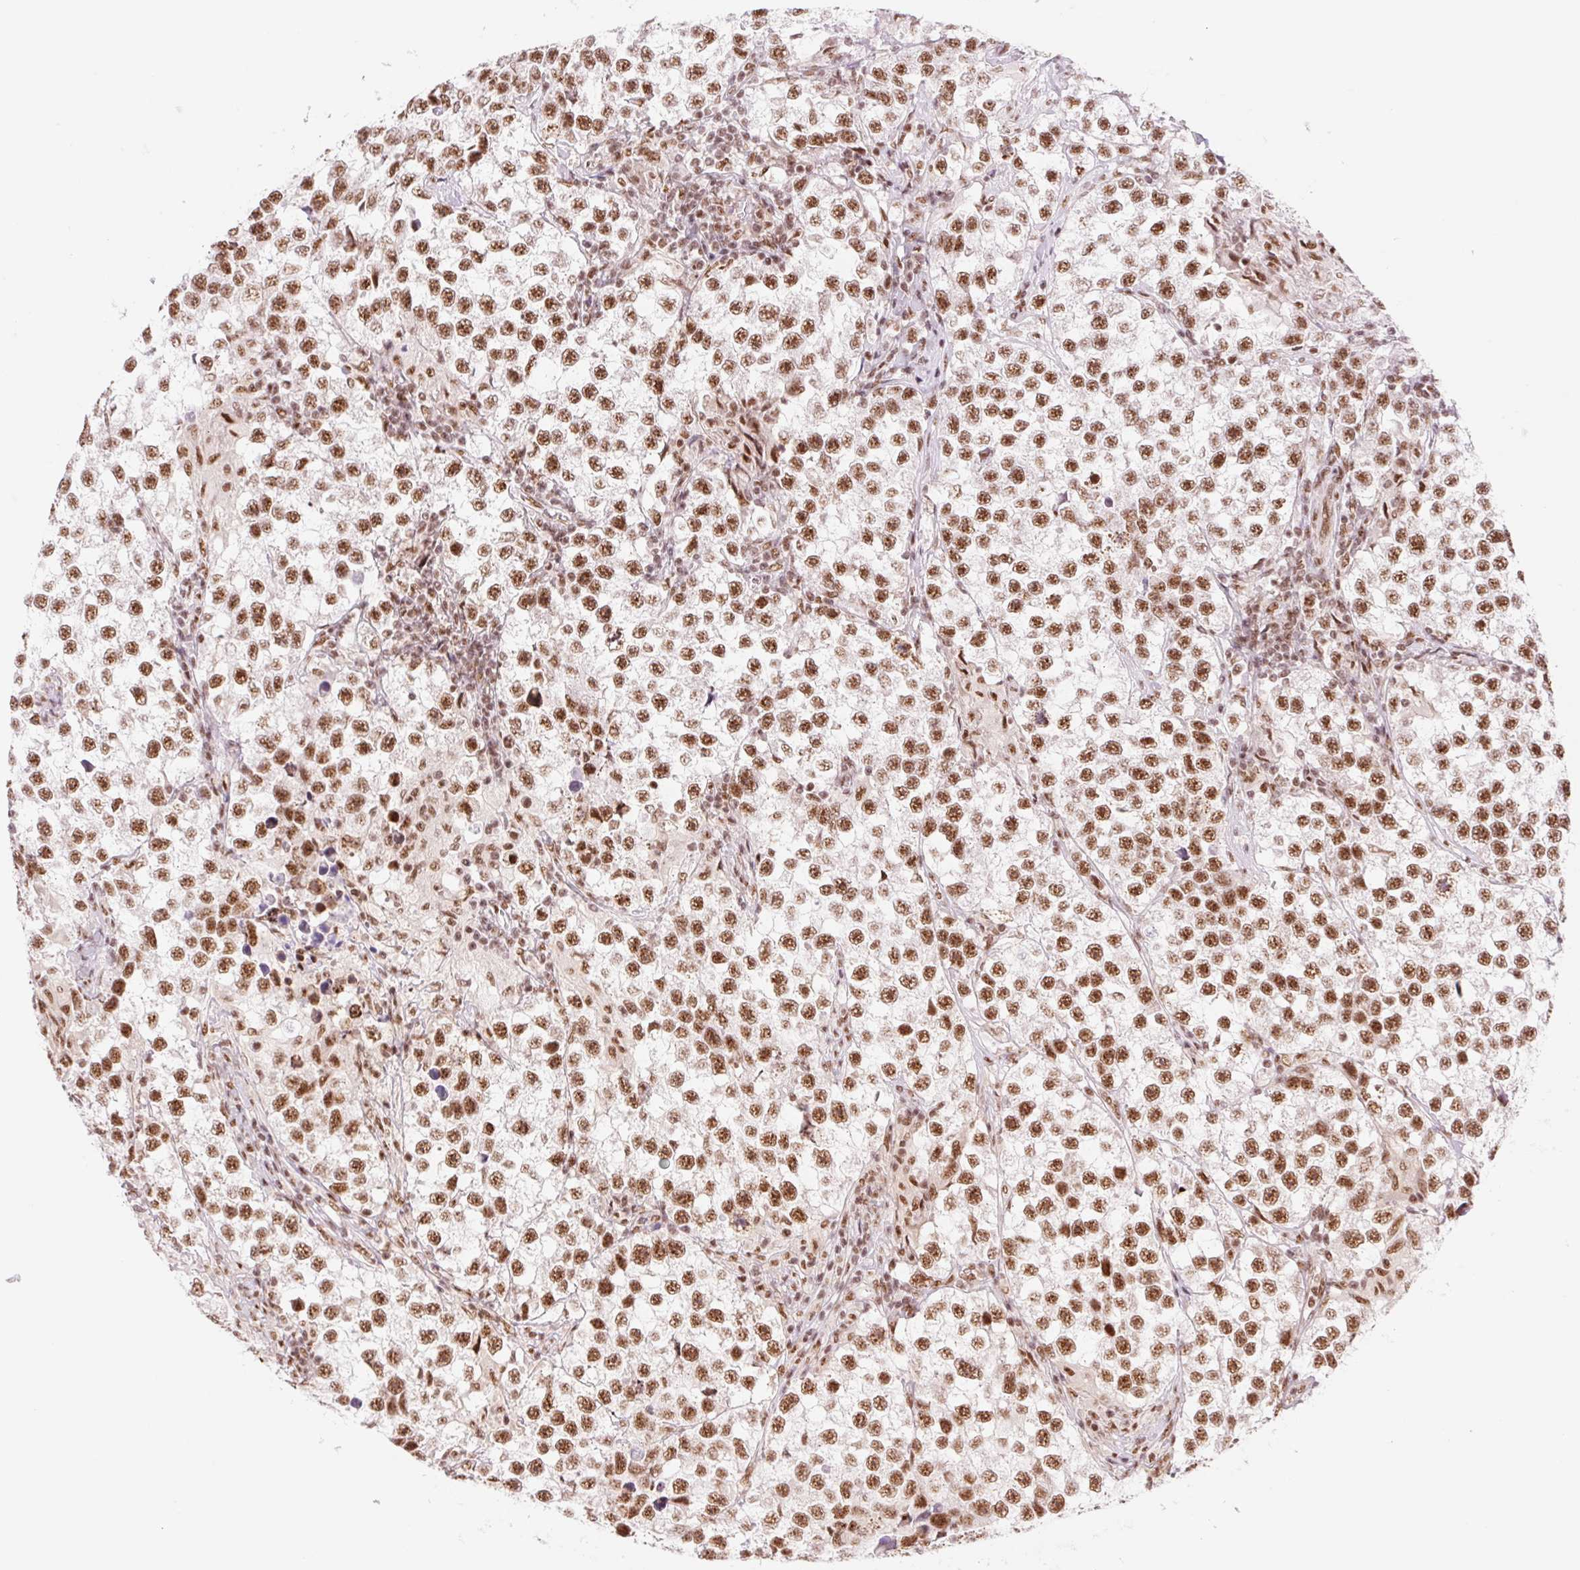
{"staining": {"intensity": "strong", "quantity": ">75%", "location": "nuclear"}, "tissue": "testis cancer", "cell_type": "Tumor cells", "image_type": "cancer", "snomed": [{"axis": "morphology", "description": "Seminoma, NOS"}, {"axis": "topography", "description": "Testis"}], "caption": "Testis seminoma stained for a protein exhibits strong nuclear positivity in tumor cells.", "gene": "PRDM11", "patient": {"sex": "male", "age": 46}}